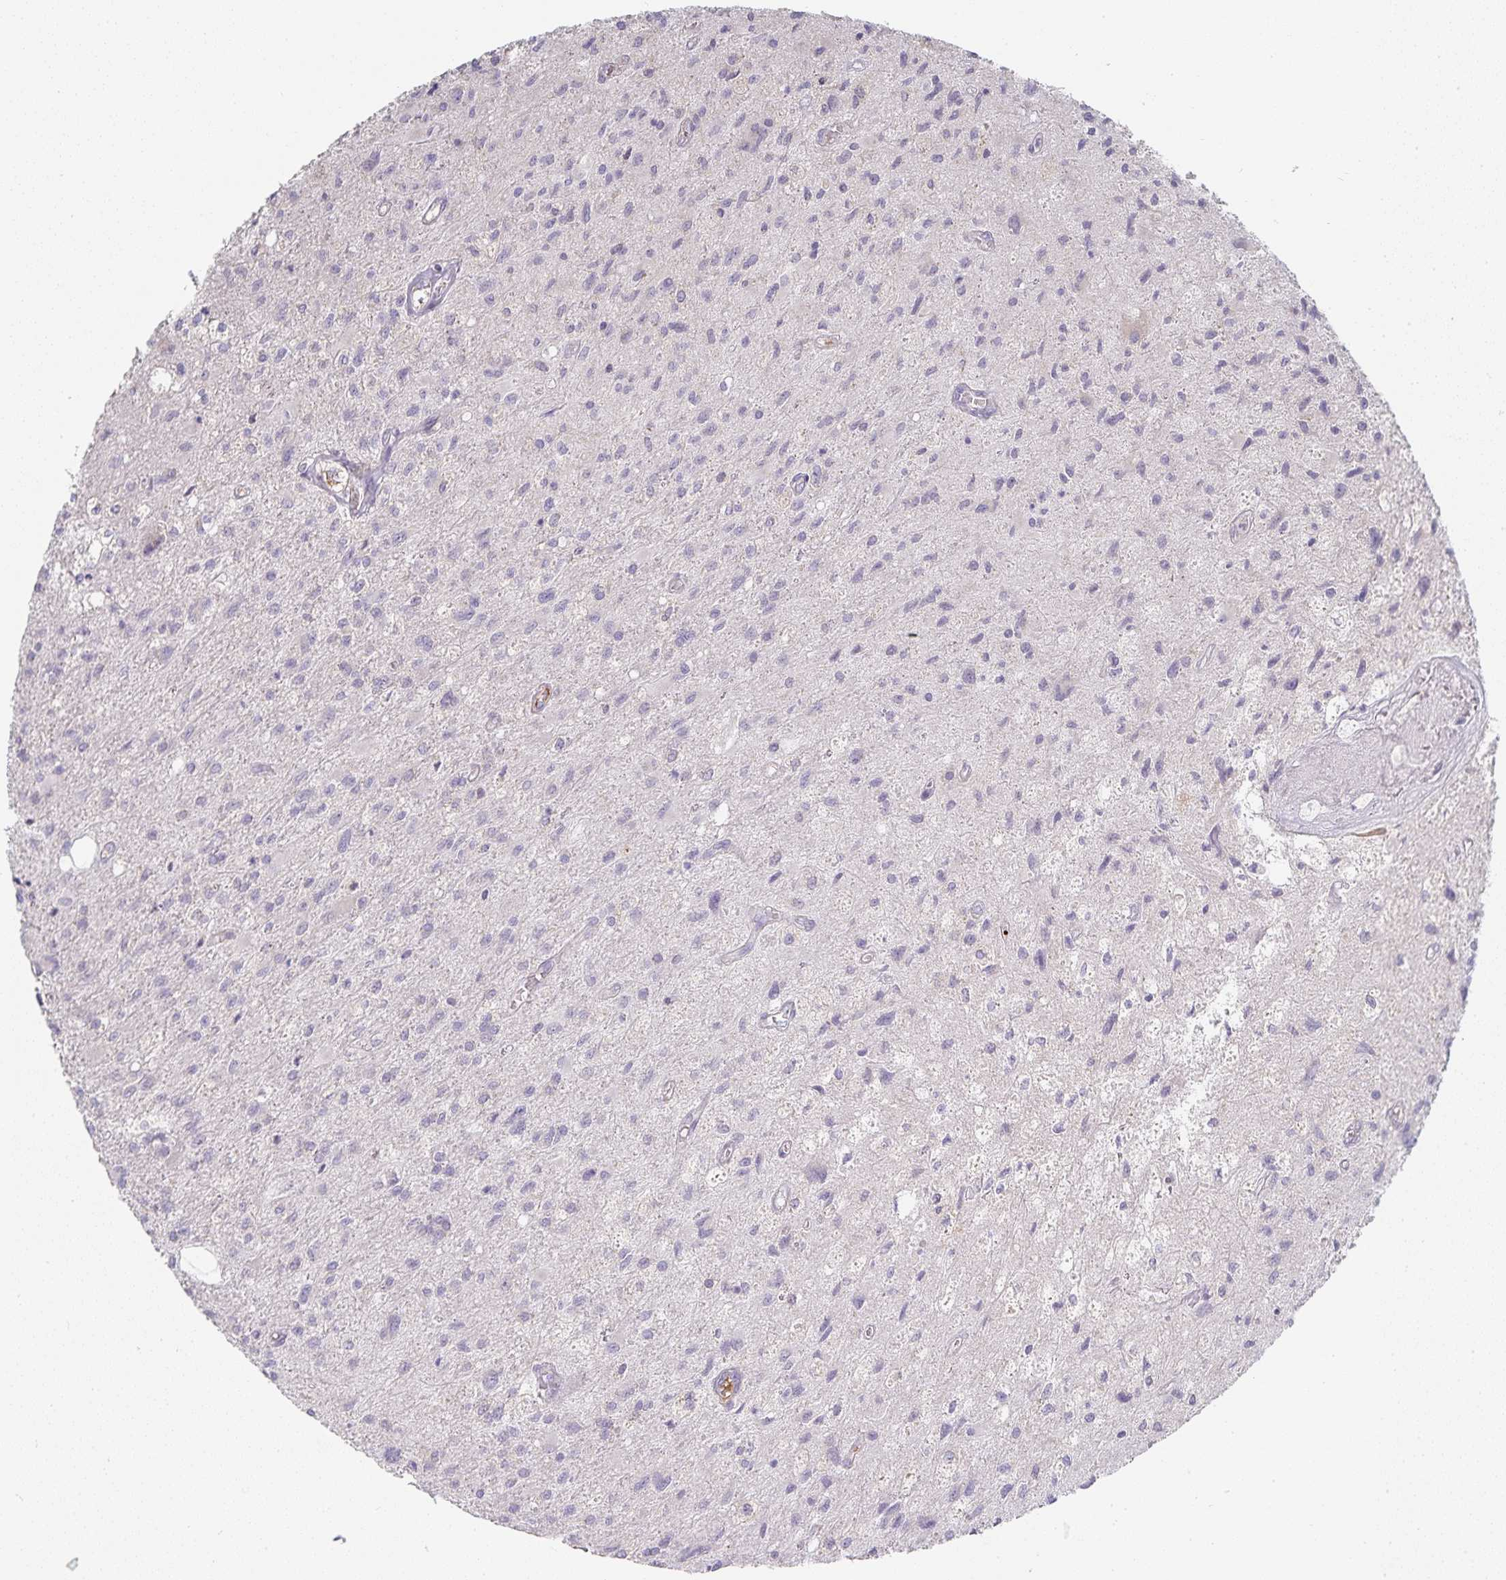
{"staining": {"intensity": "negative", "quantity": "none", "location": "none"}, "tissue": "glioma", "cell_type": "Tumor cells", "image_type": "cancer", "snomed": [{"axis": "morphology", "description": "Glioma, malignant, High grade"}, {"axis": "topography", "description": "Brain"}], "caption": "This image is of malignant glioma (high-grade) stained with immunohistochemistry (IHC) to label a protein in brown with the nuclei are counter-stained blue. There is no positivity in tumor cells.", "gene": "GATA3", "patient": {"sex": "female", "age": 70}}